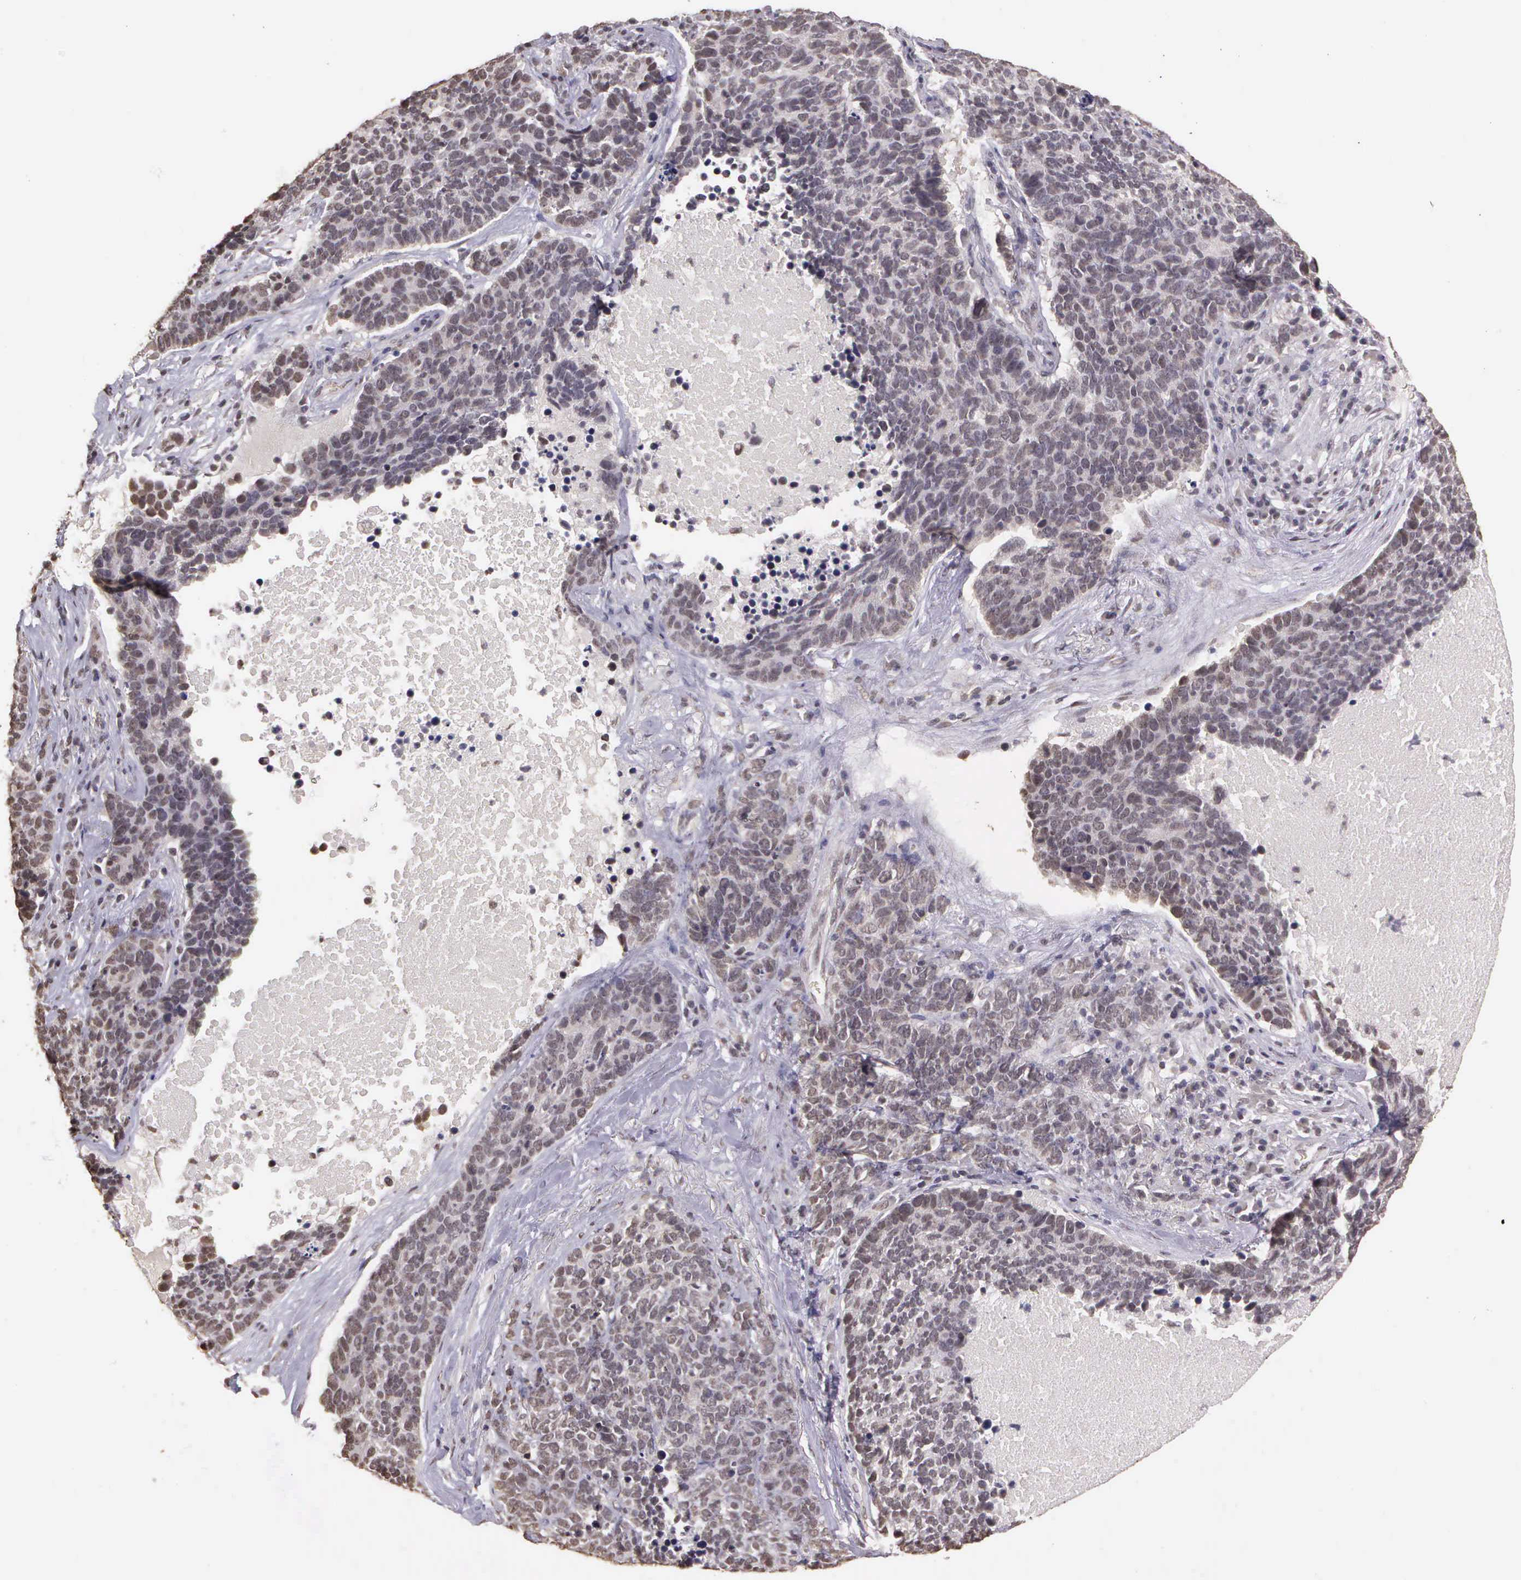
{"staining": {"intensity": "negative", "quantity": "none", "location": "none"}, "tissue": "lung cancer", "cell_type": "Tumor cells", "image_type": "cancer", "snomed": [{"axis": "morphology", "description": "Neoplasm, malignant, NOS"}, {"axis": "topography", "description": "Lung"}], "caption": "Tumor cells are negative for protein expression in human lung cancer (neoplasm (malignant)). (IHC, brightfield microscopy, high magnification).", "gene": "ARMCX5", "patient": {"sex": "female", "age": 75}}